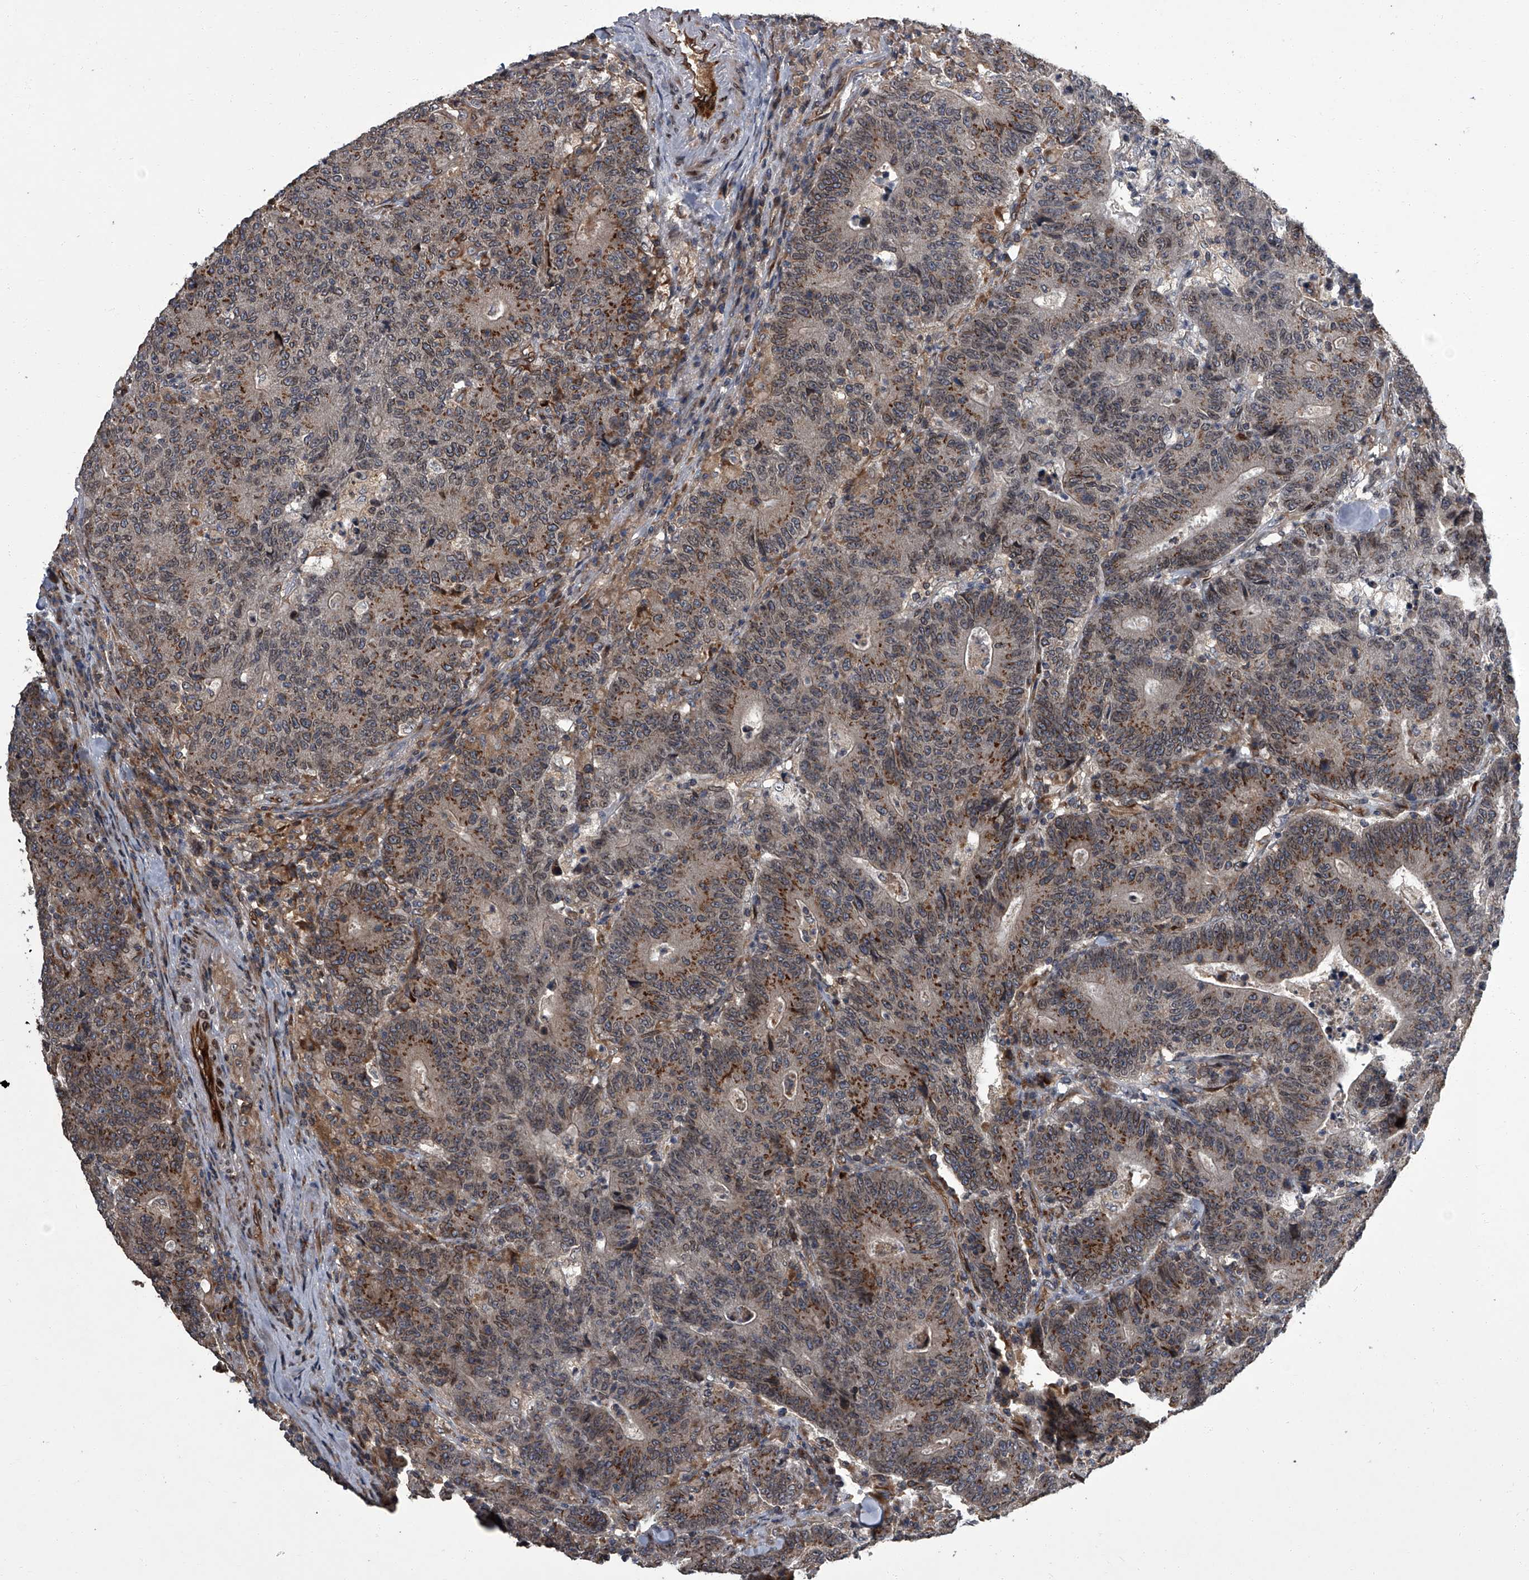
{"staining": {"intensity": "moderate", "quantity": ">75%", "location": "cytoplasmic/membranous"}, "tissue": "colorectal cancer", "cell_type": "Tumor cells", "image_type": "cancer", "snomed": [{"axis": "morphology", "description": "Normal tissue, NOS"}, {"axis": "morphology", "description": "Adenocarcinoma, NOS"}, {"axis": "topography", "description": "Colon"}], "caption": "A histopathology image of adenocarcinoma (colorectal) stained for a protein displays moderate cytoplasmic/membranous brown staining in tumor cells.", "gene": "LRRC8C", "patient": {"sex": "female", "age": 75}}